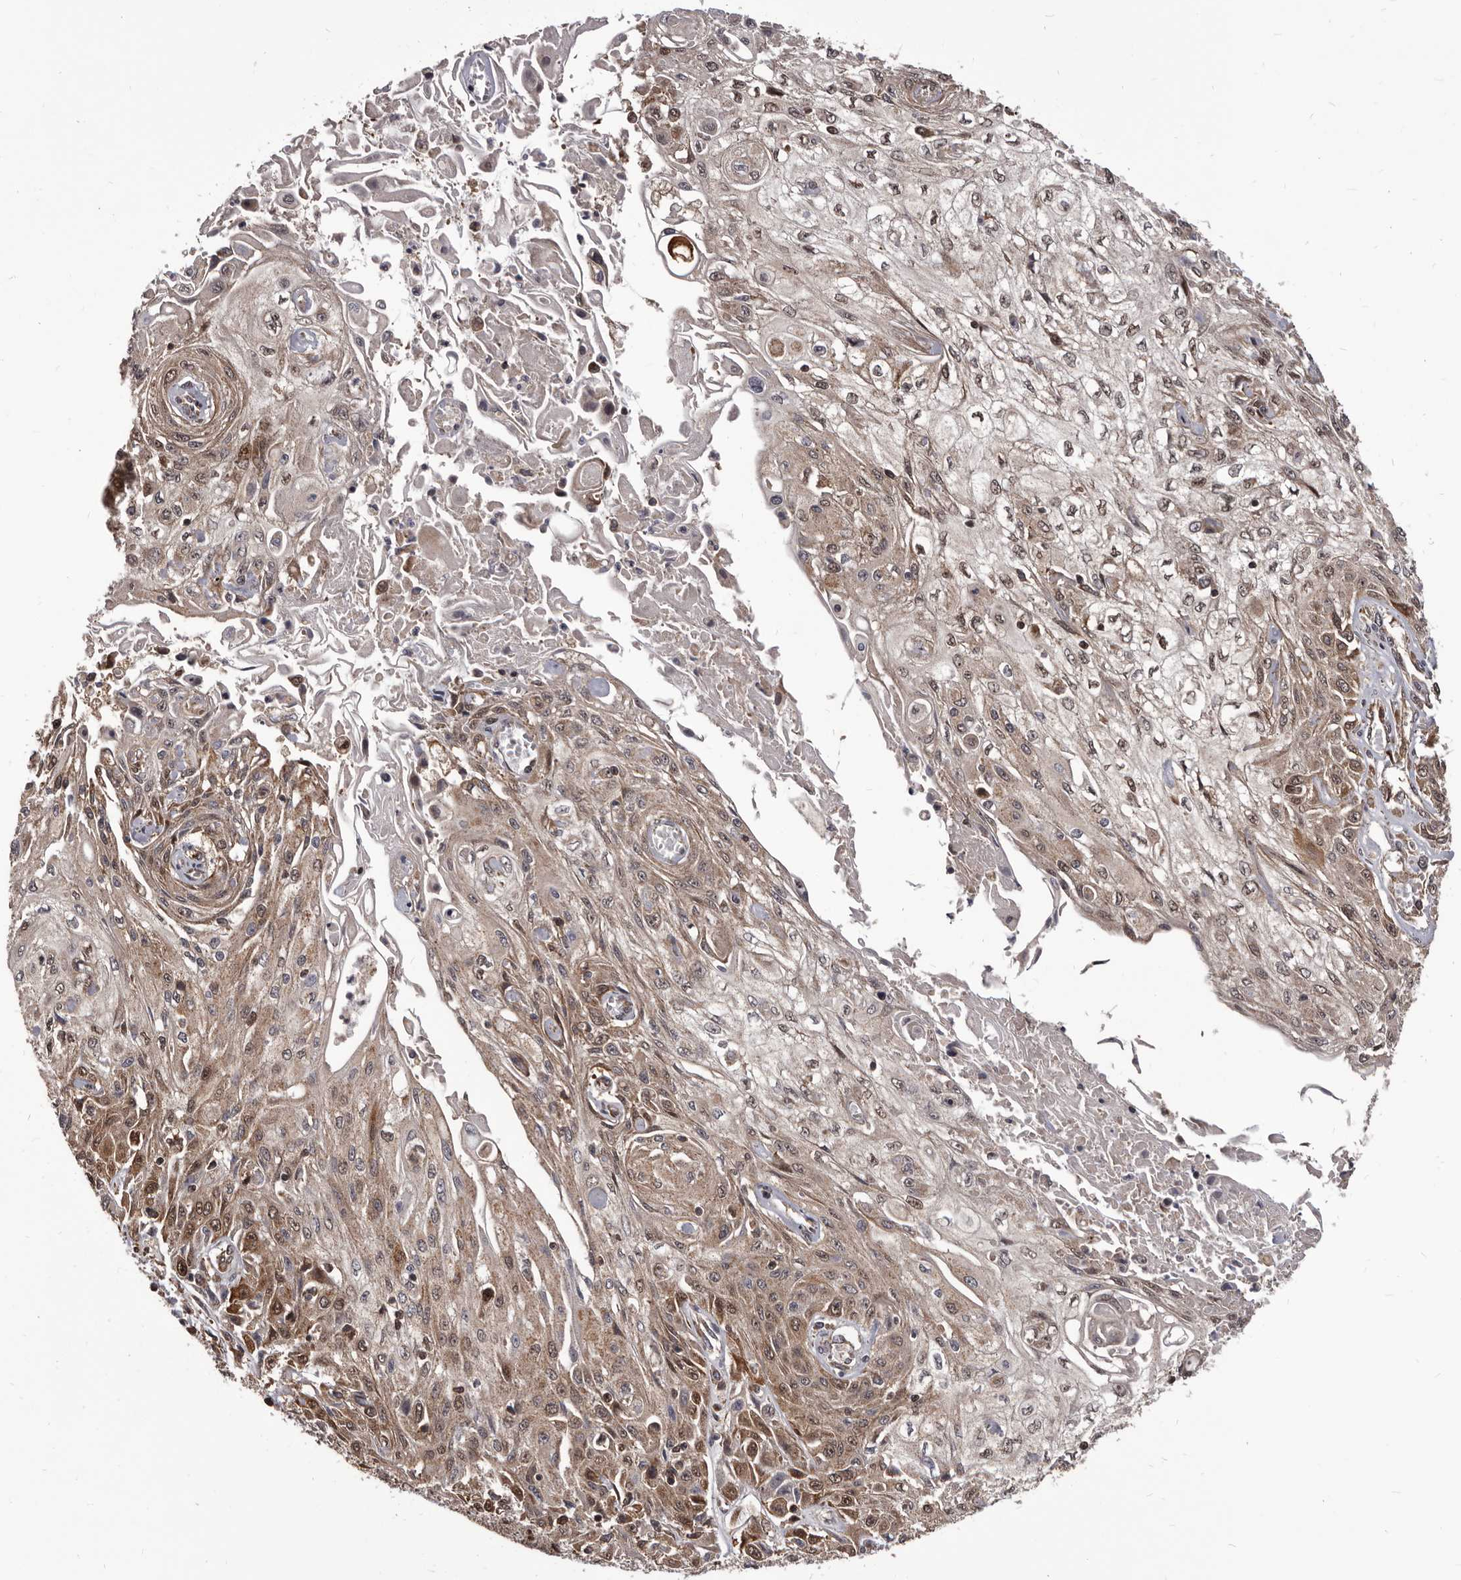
{"staining": {"intensity": "moderate", "quantity": ">75%", "location": "cytoplasmic/membranous"}, "tissue": "skin cancer", "cell_type": "Tumor cells", "image_type": "cancer", "snomed": [{"axis": "morphology", "description": "Squamous cell carcinoma, NOS"}, {"axis": "morphology", "description": "Squamous cell carcinoma, metastatic, NOS"}, {"axis": "topography", "description": "Skin"}, {"axis": "topography", "description": "Lymph node"}], "caption": "Skin cancer stained with immunohistochemistry (IHC) exhibits moderate cytoplasmic/membranous expression in about >75% of tumor cells. (DAB (3,3'-diaminobenzidine) IHC with brightfield microscopy, high magnification).", "gene": "MAP3K14", "patient": {"sex": "male", "age": 75}}